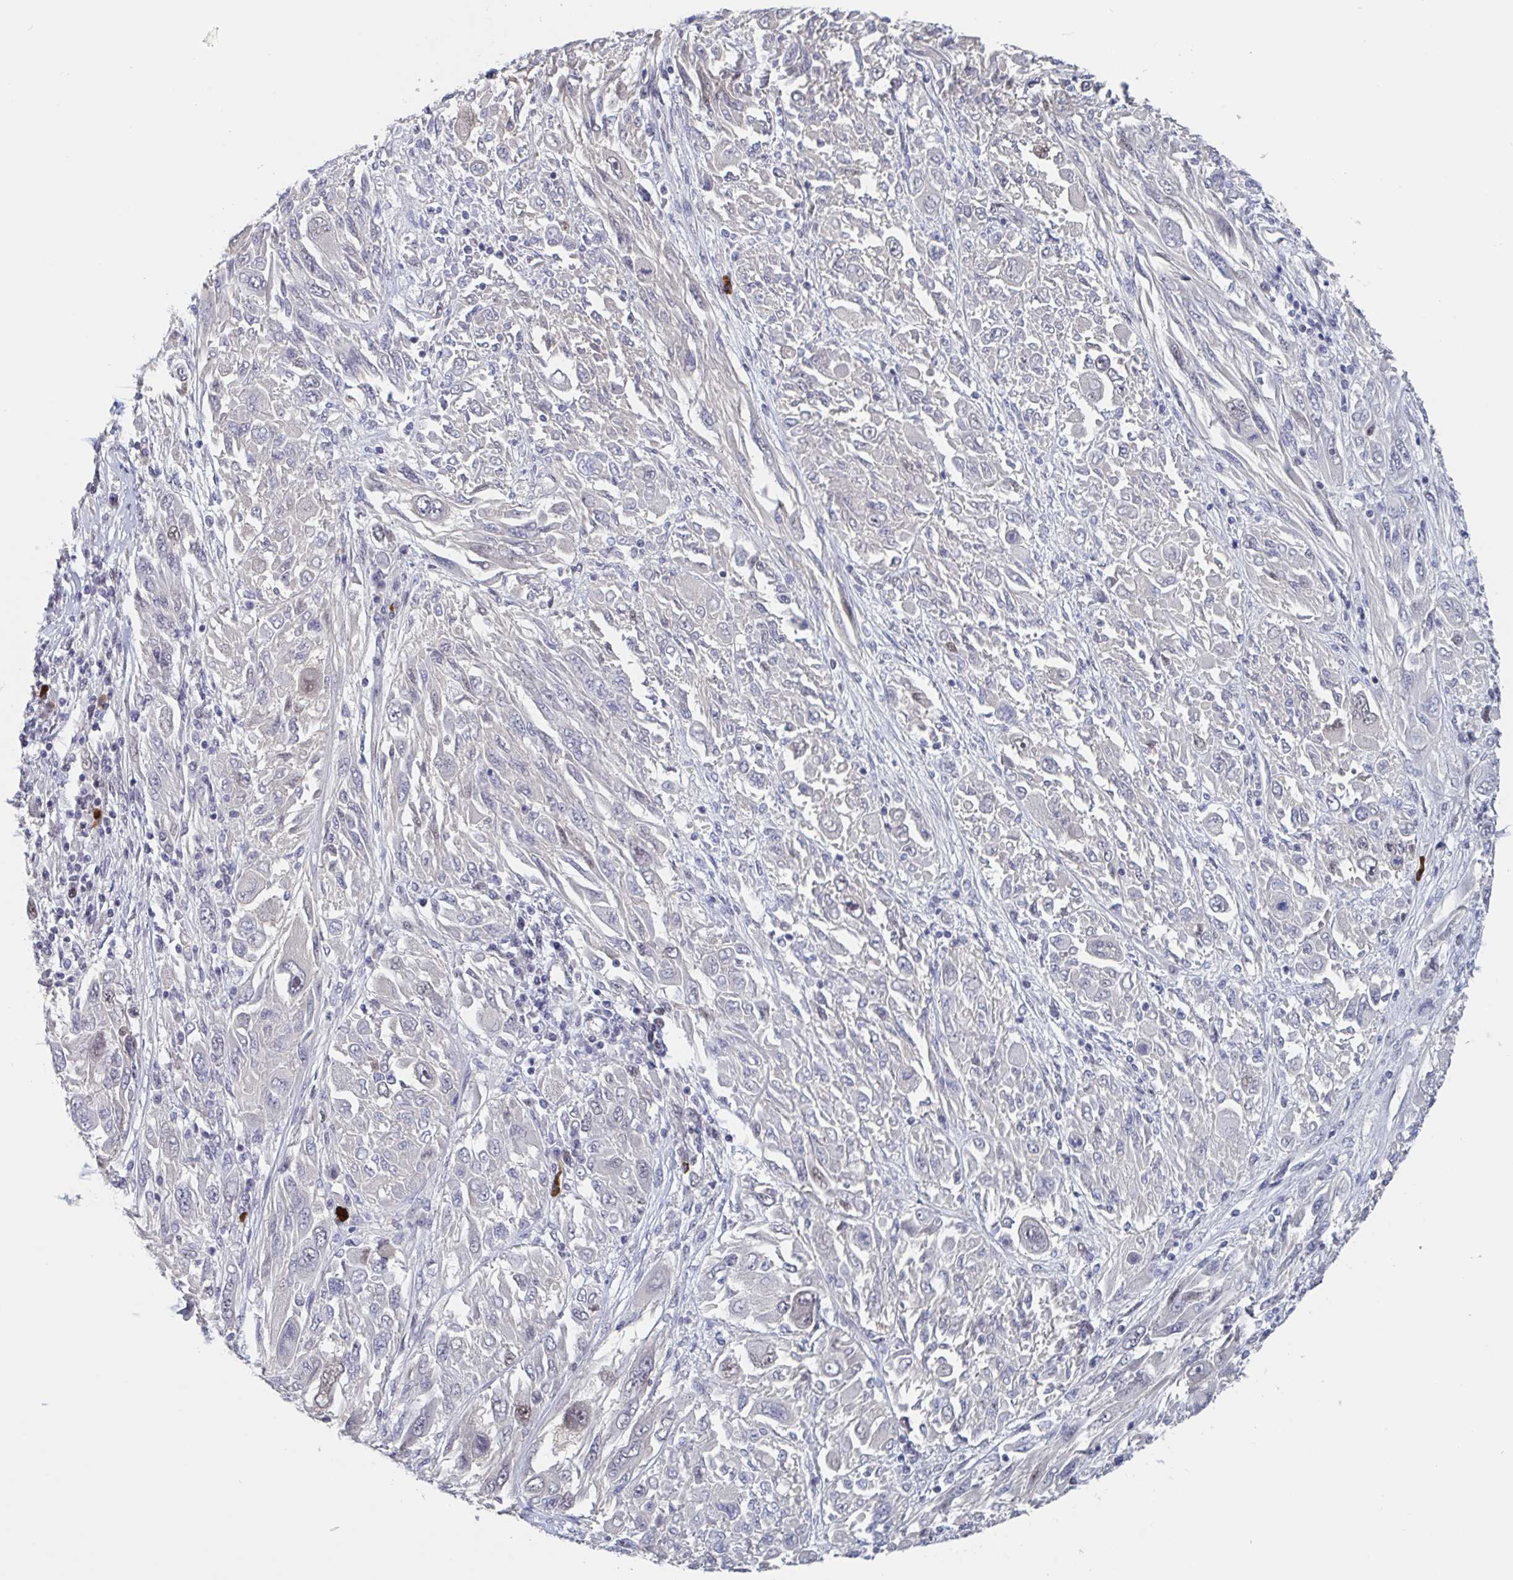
{"staining": {"intensity": "weak", "quantity": "25%-75%", "location": "nuclear"}, "tissue": "melanoma", "cell_type": "Tumor cells", "image_type": "cancer", "snomed": [{"axis": "morphology", "description": "Malignant melanoma, NOS"}, {"axis": "topography", "description": "Skin"}], "caption": "IHC histopathology image of neoplastic tissue: human malignant melanoma stained using immunohistochemistry displays low levels of weak protein expression localized specifically in the nuclear of tumor cells, appearing as a nuclear brown color.", "gene": "BCL7B", "patient": {"sex": "female", "age": 91}}